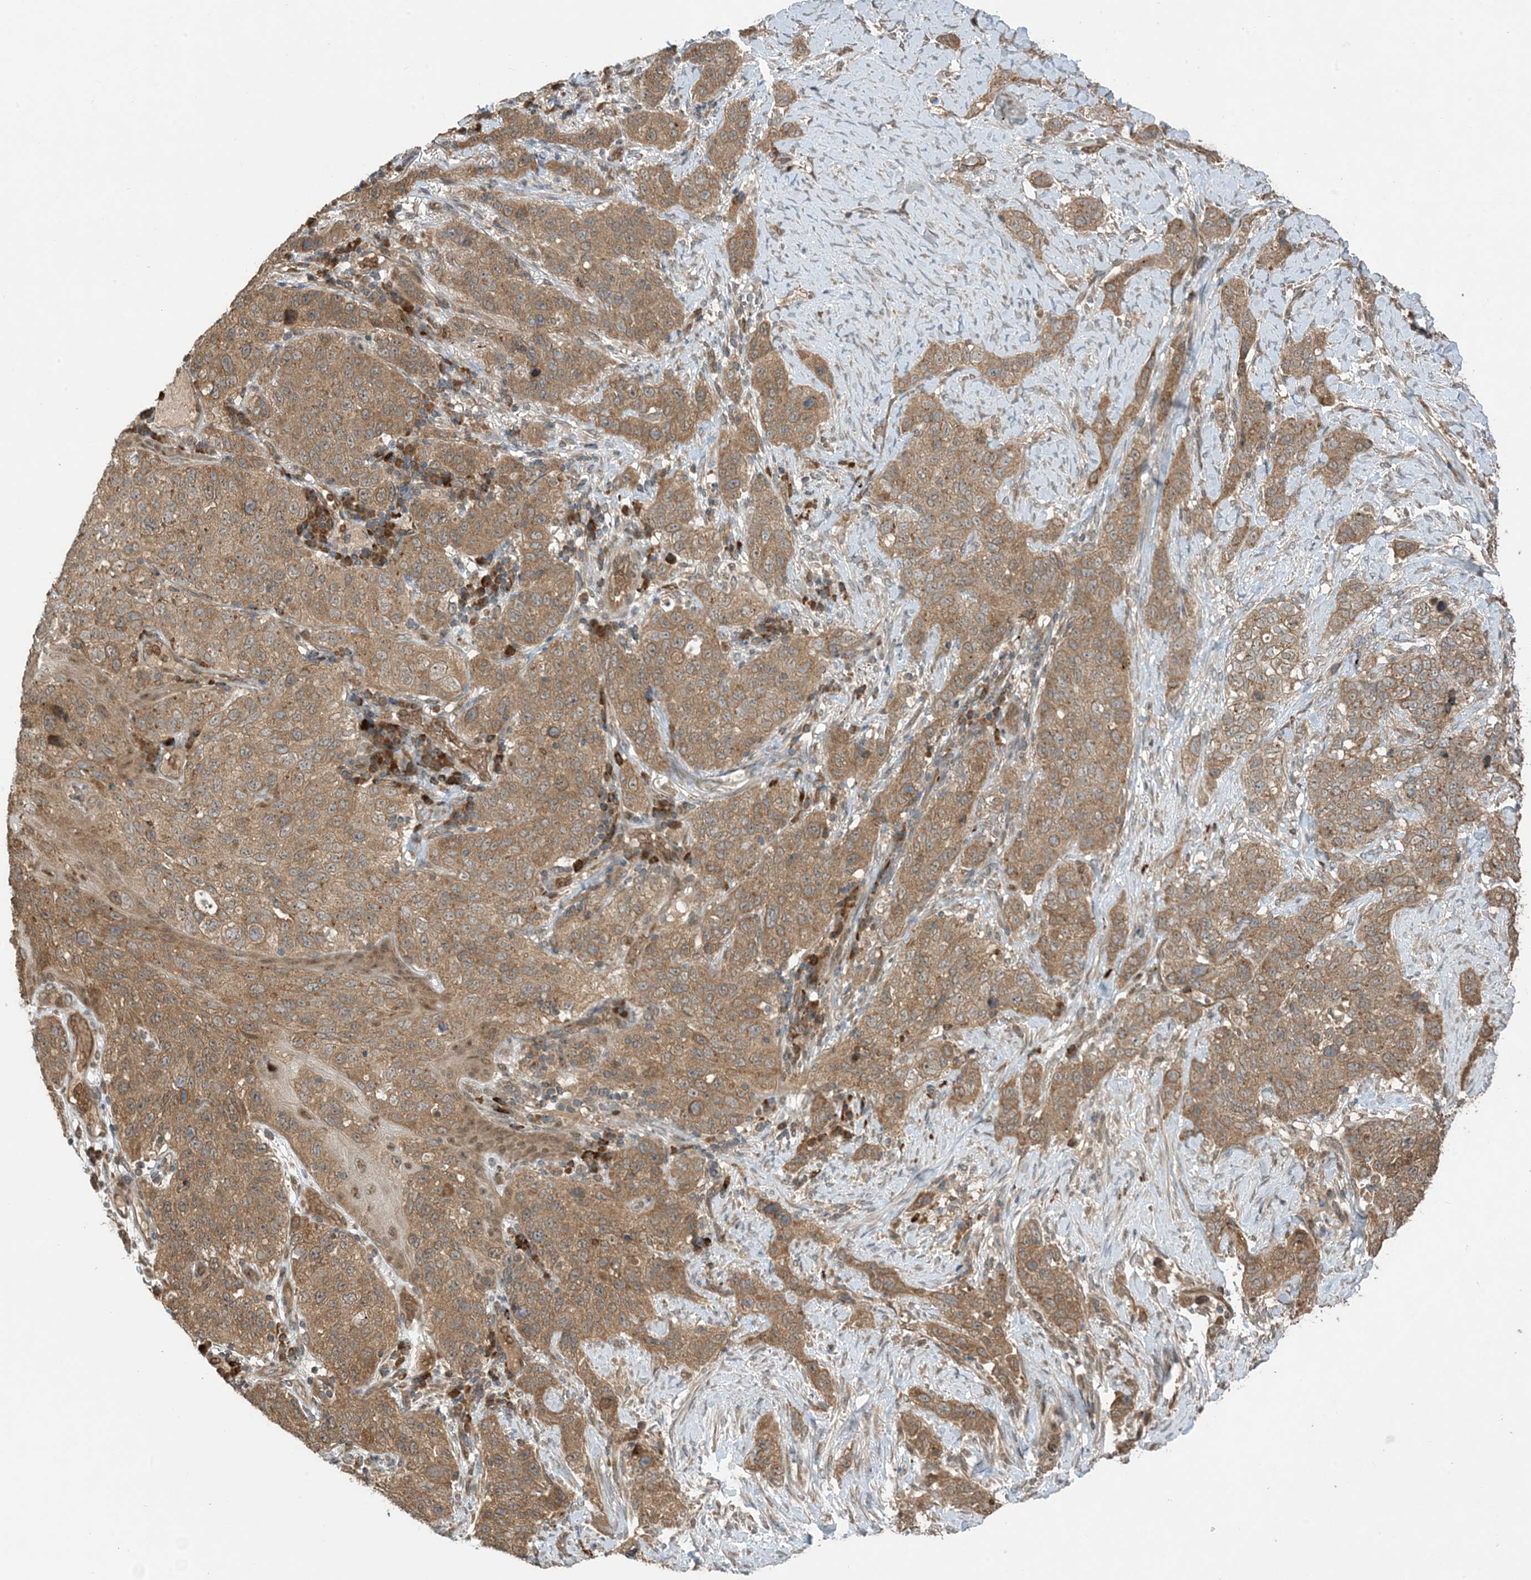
{"staining": {"intensity": "moderate", "quantity": ">75%", "location": "cytoplasmic/membranous"}, "tissue": "stomach cancer", "cell_type": "Tumor cells", "image_type": "cancer", "snomed": [{"axis": "morphology", "description": "Adenocarcinoma, NOS"}, {"axis": "topography", "description": "Stomach"}], "caption": "Adenocarcinoma (stomach) tissue displays moderate cytoplasmic/membranous positivity in about >75% of tumor cells", "gene": "PUSL1", "patient": {"sex": "male", "age": 48}}